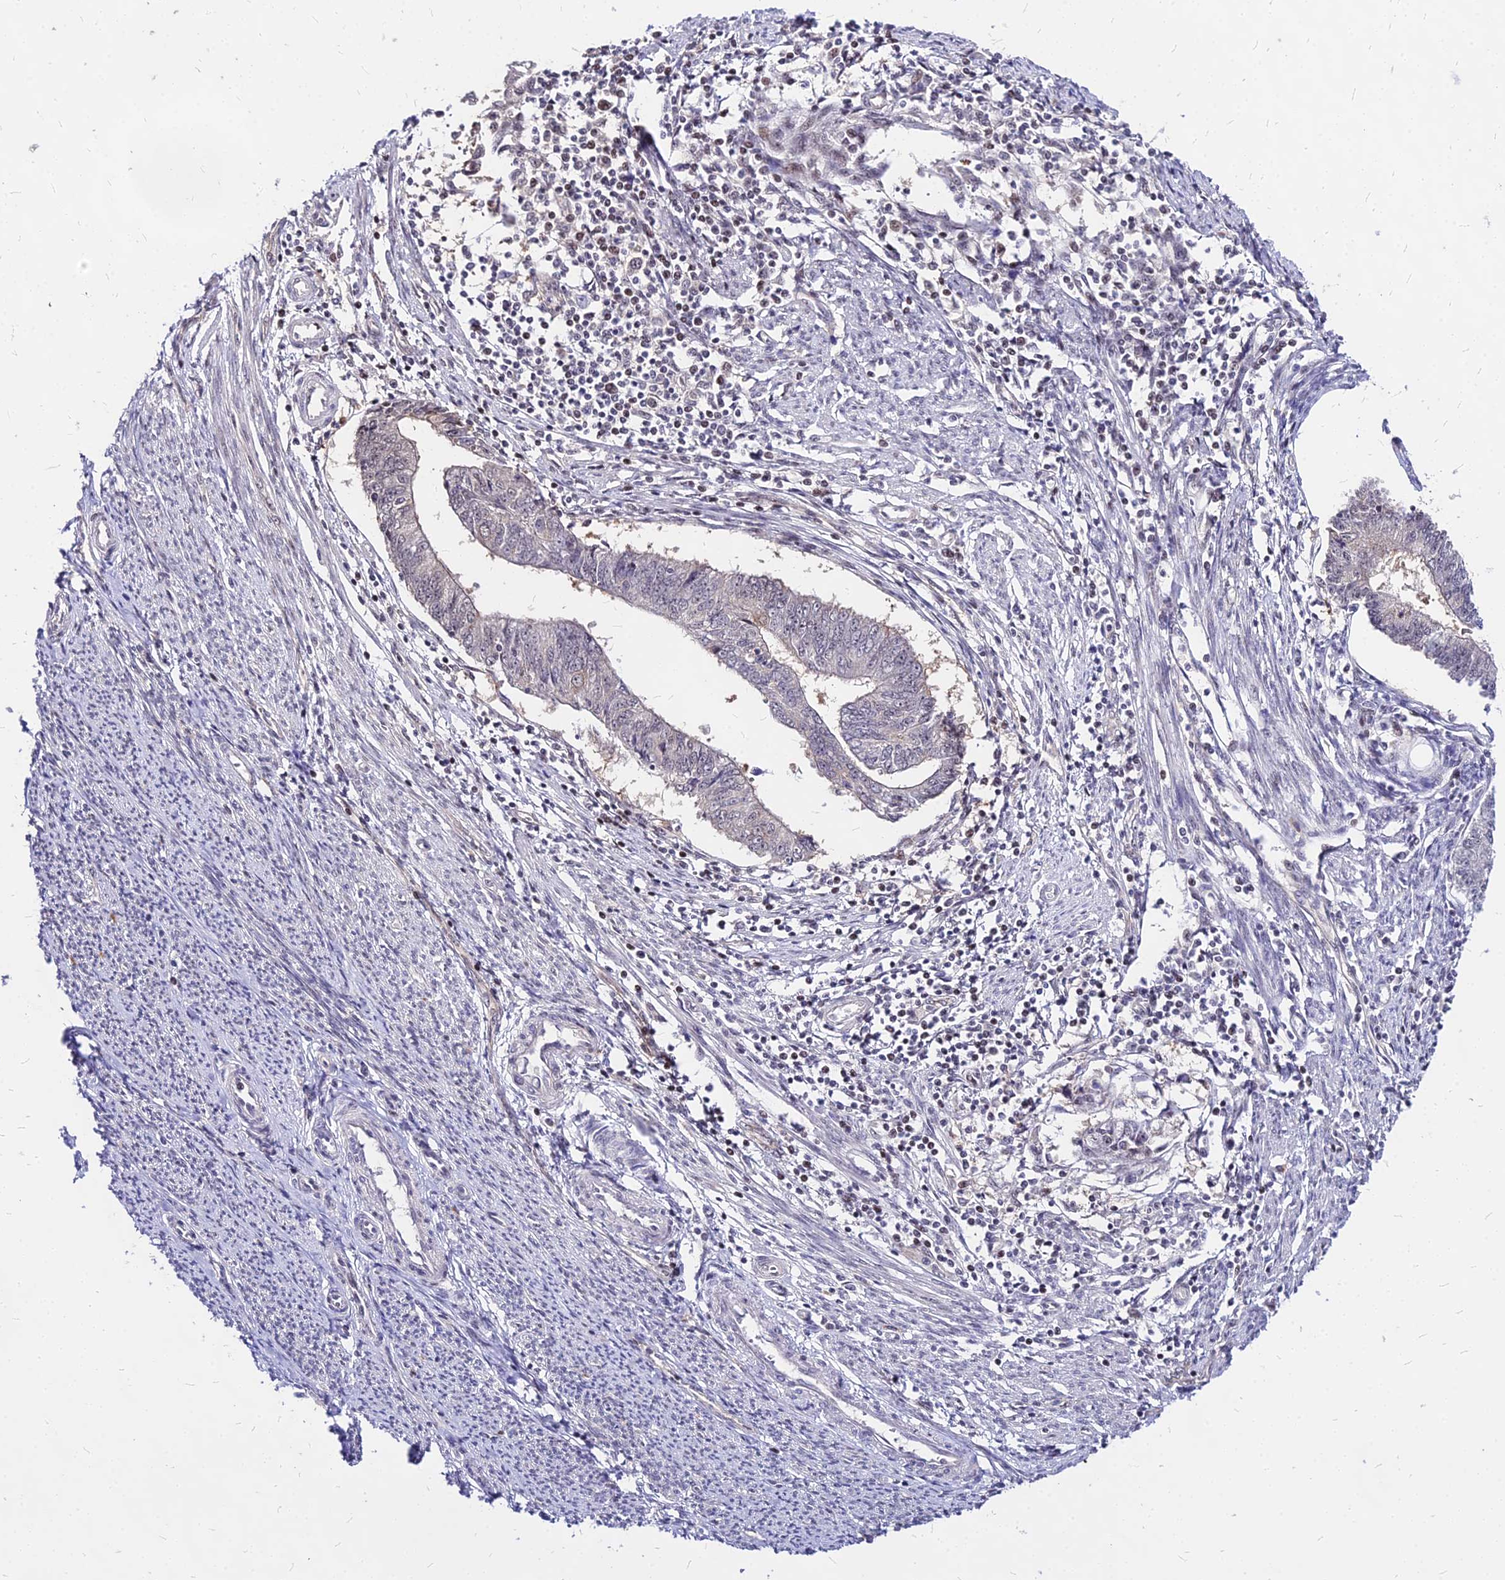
{"staining": {"intensity": "weak", "quantity": "<25%", "location": "cytoplasmic/membranous"}, "tissue": "endometrial cancer", "cell_type": "Tumor cells", "image_type": "cancer", "snomed": [{"axis": "morphology", "description": "Adenocarcinoma, NOS"}, {"axis": "topography", "description": "Endometrium"}], "caption": "Immunohistochemistry (IHC) image of human adenocarcinoma (endometrial) stained for a protein (brown), which reveals no staining in tumor cells.", "gene": "DDX55", "patient": {"sex": "female", "age": 56}}